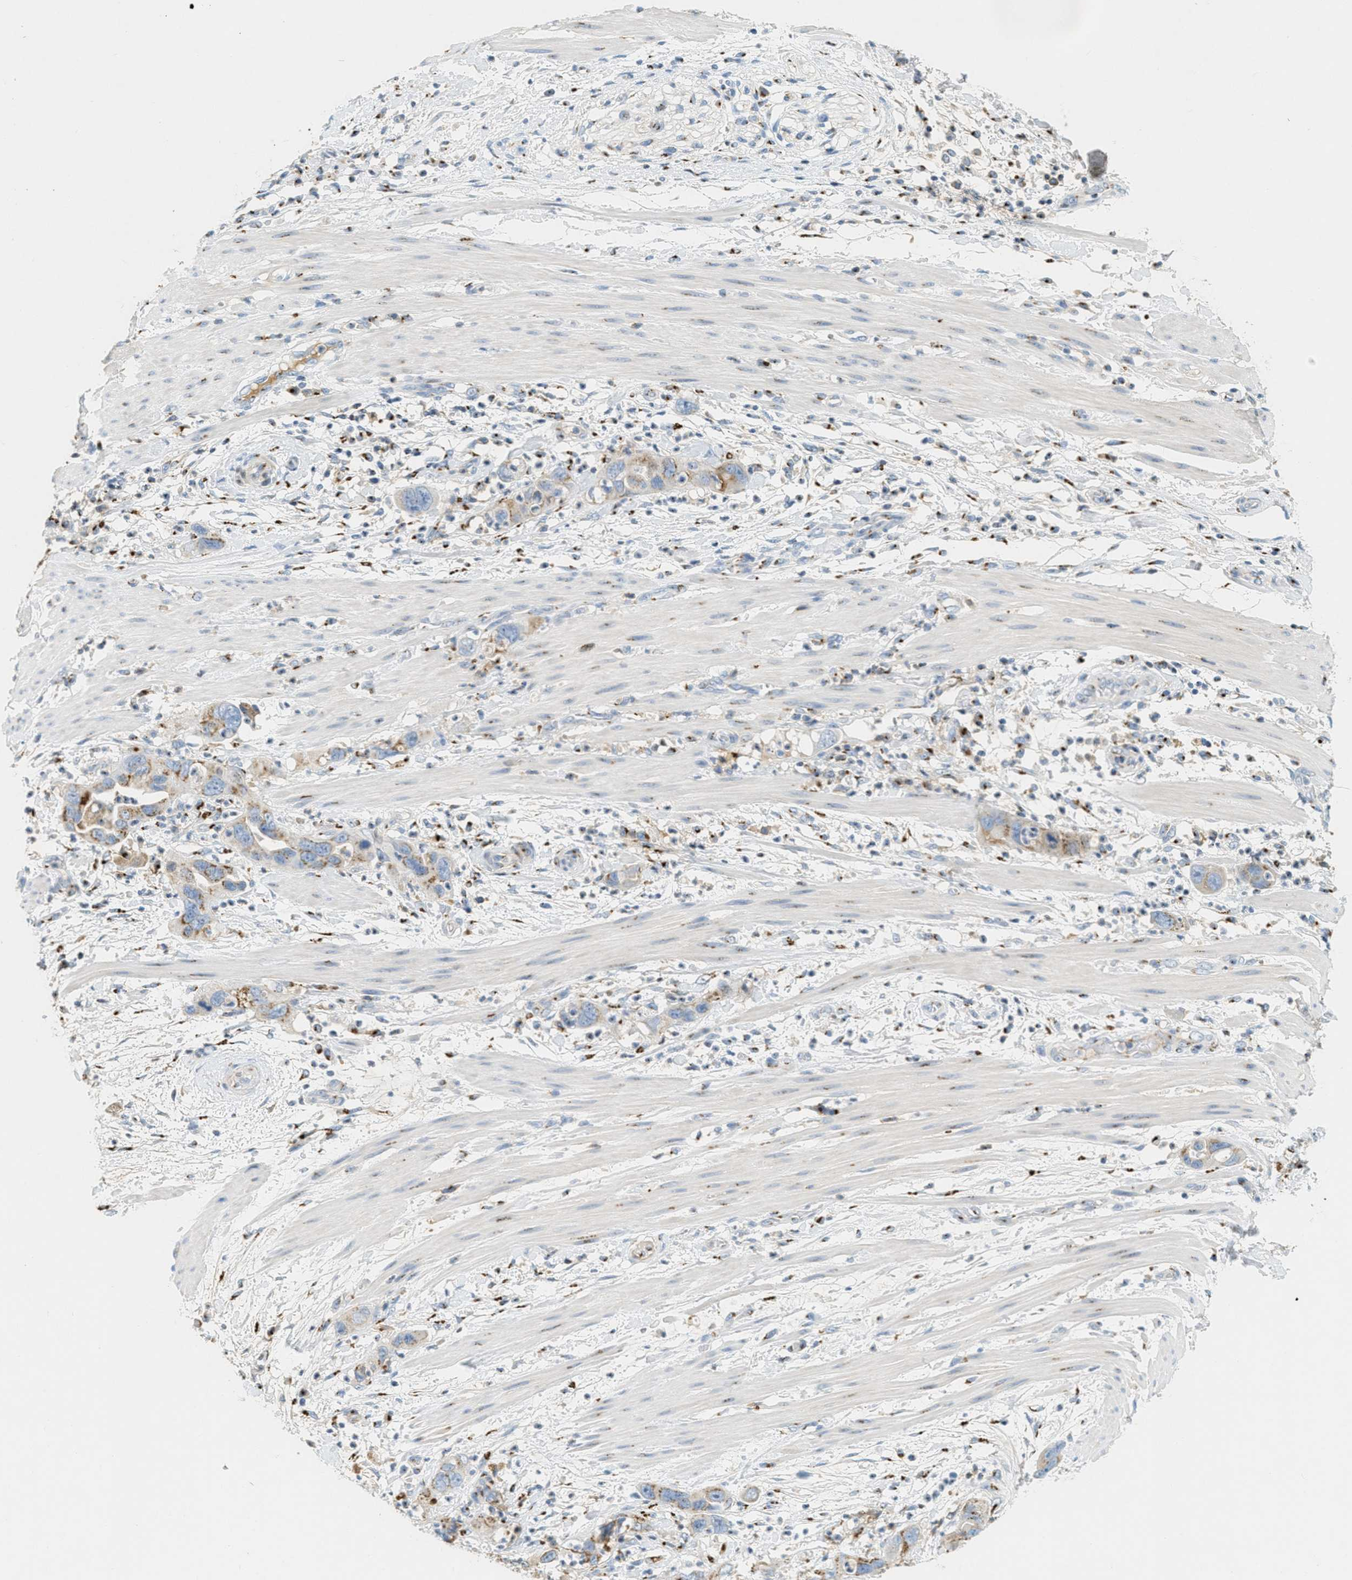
{"staining": {"intensity": "moderate", "quantity": "25%-75%", "location": "cytoplasmic/membranous"}, "tissue": "pancreatic cancer", "cell_type": "Tumor cells", "image_type": "cancer", "snomed": [{"axis": "morphology", "description": "Adenocarcinoma, NOS"}, {"axis": "topography", "description": "Pancreas"}], "caption": "Immunohistochemistry (IHC) staining of pancreatic cancer (adenocarcinoma), which shows medium levels of moderate cytoplasmic/membranous positivity in about 25%-75% of tumor cells indicating moderate cytoplasmic/membranous protein staining. The staining was performed using DAB (brown) for protein detection and nuclei were counterstained in hematoxylin (blue).", "gene": "ENTPD4", "patient": {"sex": "female", "age": 71}}